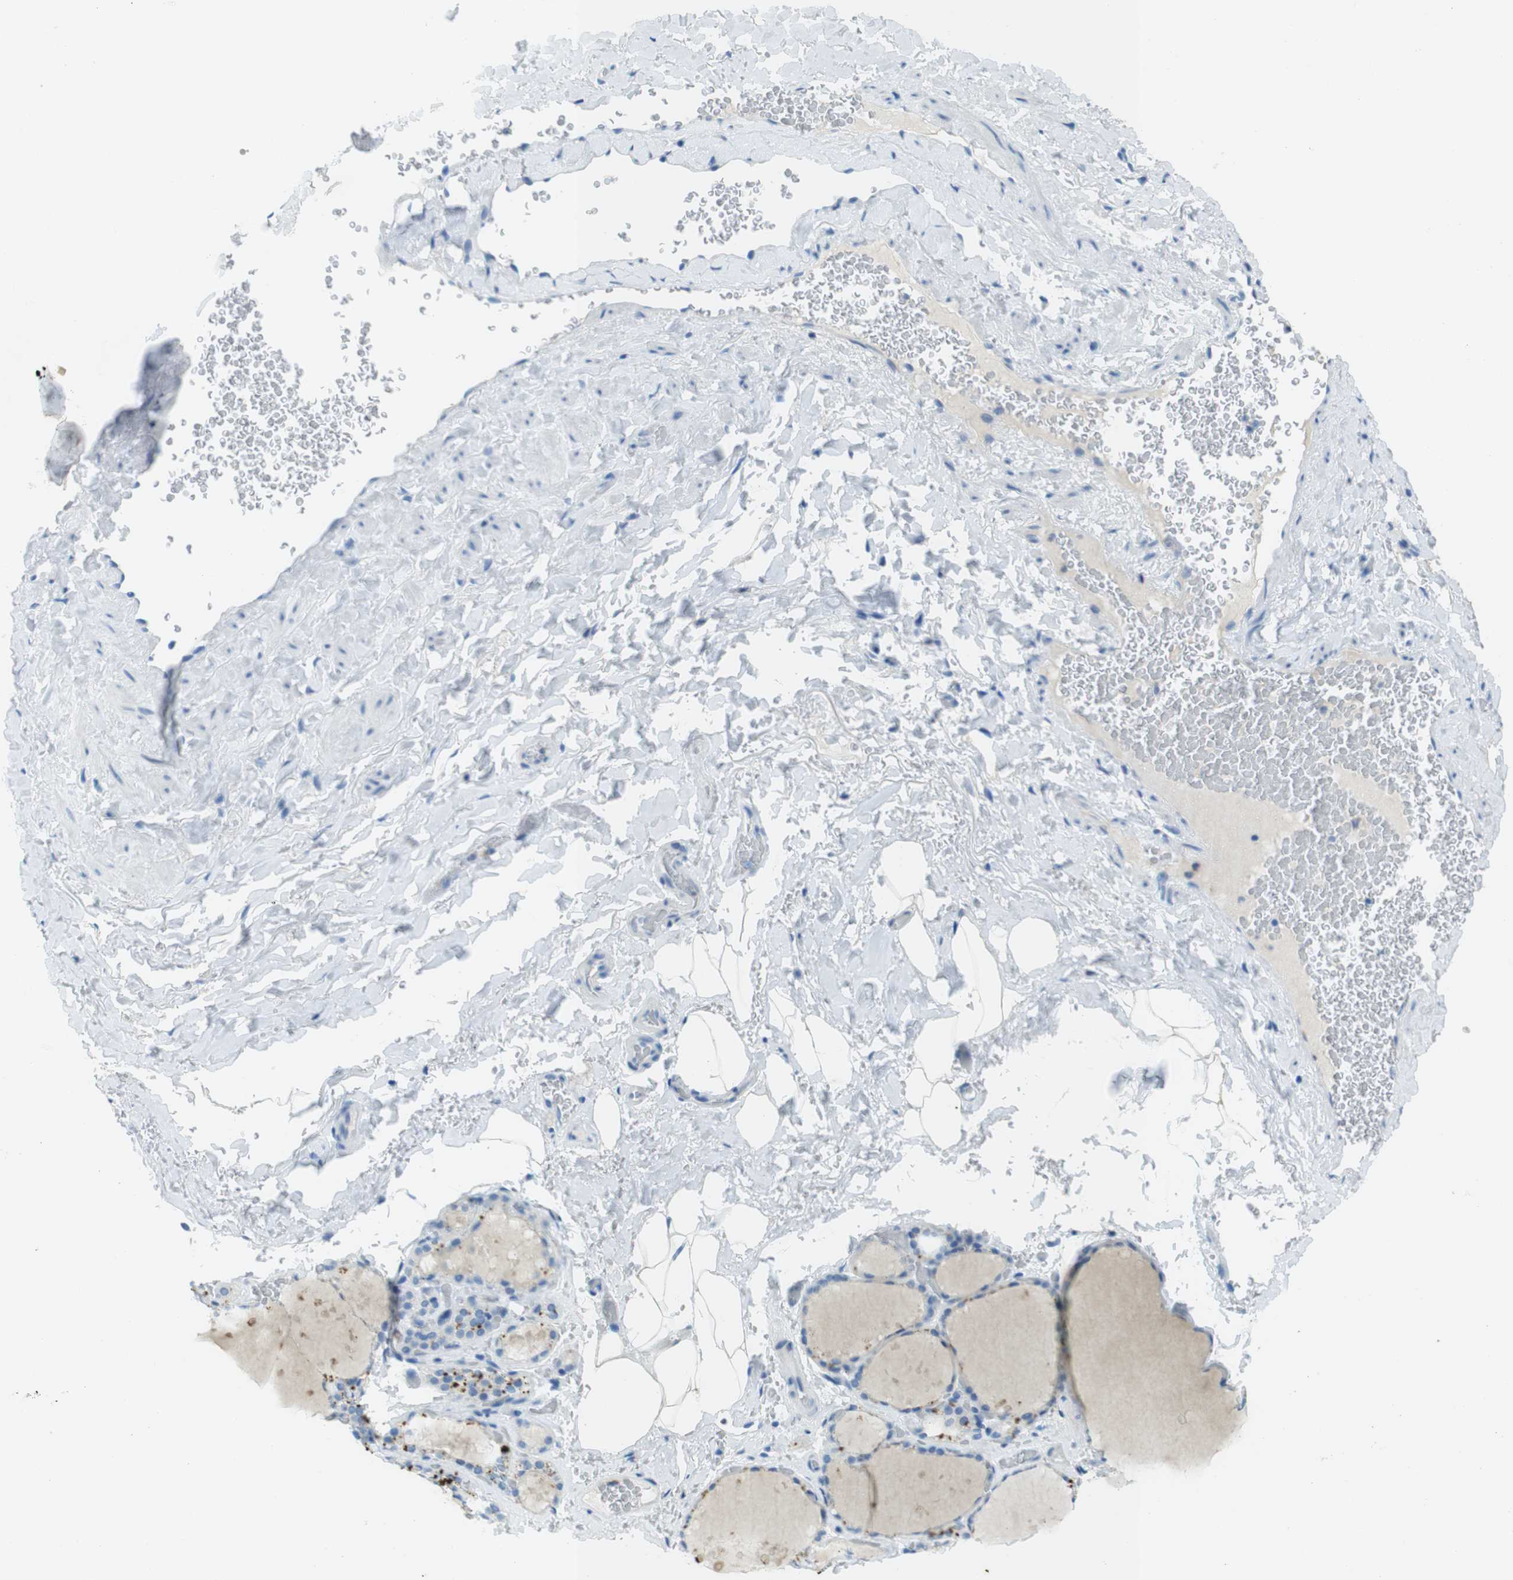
{"staining": {"intensity": "moderate", "quantity": "<25%", "location": "cytoplasmic/membranous"}, "tissue": "thyroid gland", "cell_type": "Glandular cells", "image_type": "normal", "snomed": [{"axis": "morphology", "description": "Normal tissue, NOS"}, {"axis": "topography", "description": "Thyroid gland"}], "caption": "Unremarkable thyroid gland was stained to show a protein in brown. There is low levels of moderate cytoplasmic/membranous staining in about <25% of glandular cells. Using DAB (brown) and hematoxylin (blue) stains, captured at high magnification using brightfield microscopy.", "gene": "CD320", "patient": {"sex": "male", "age": 61}}